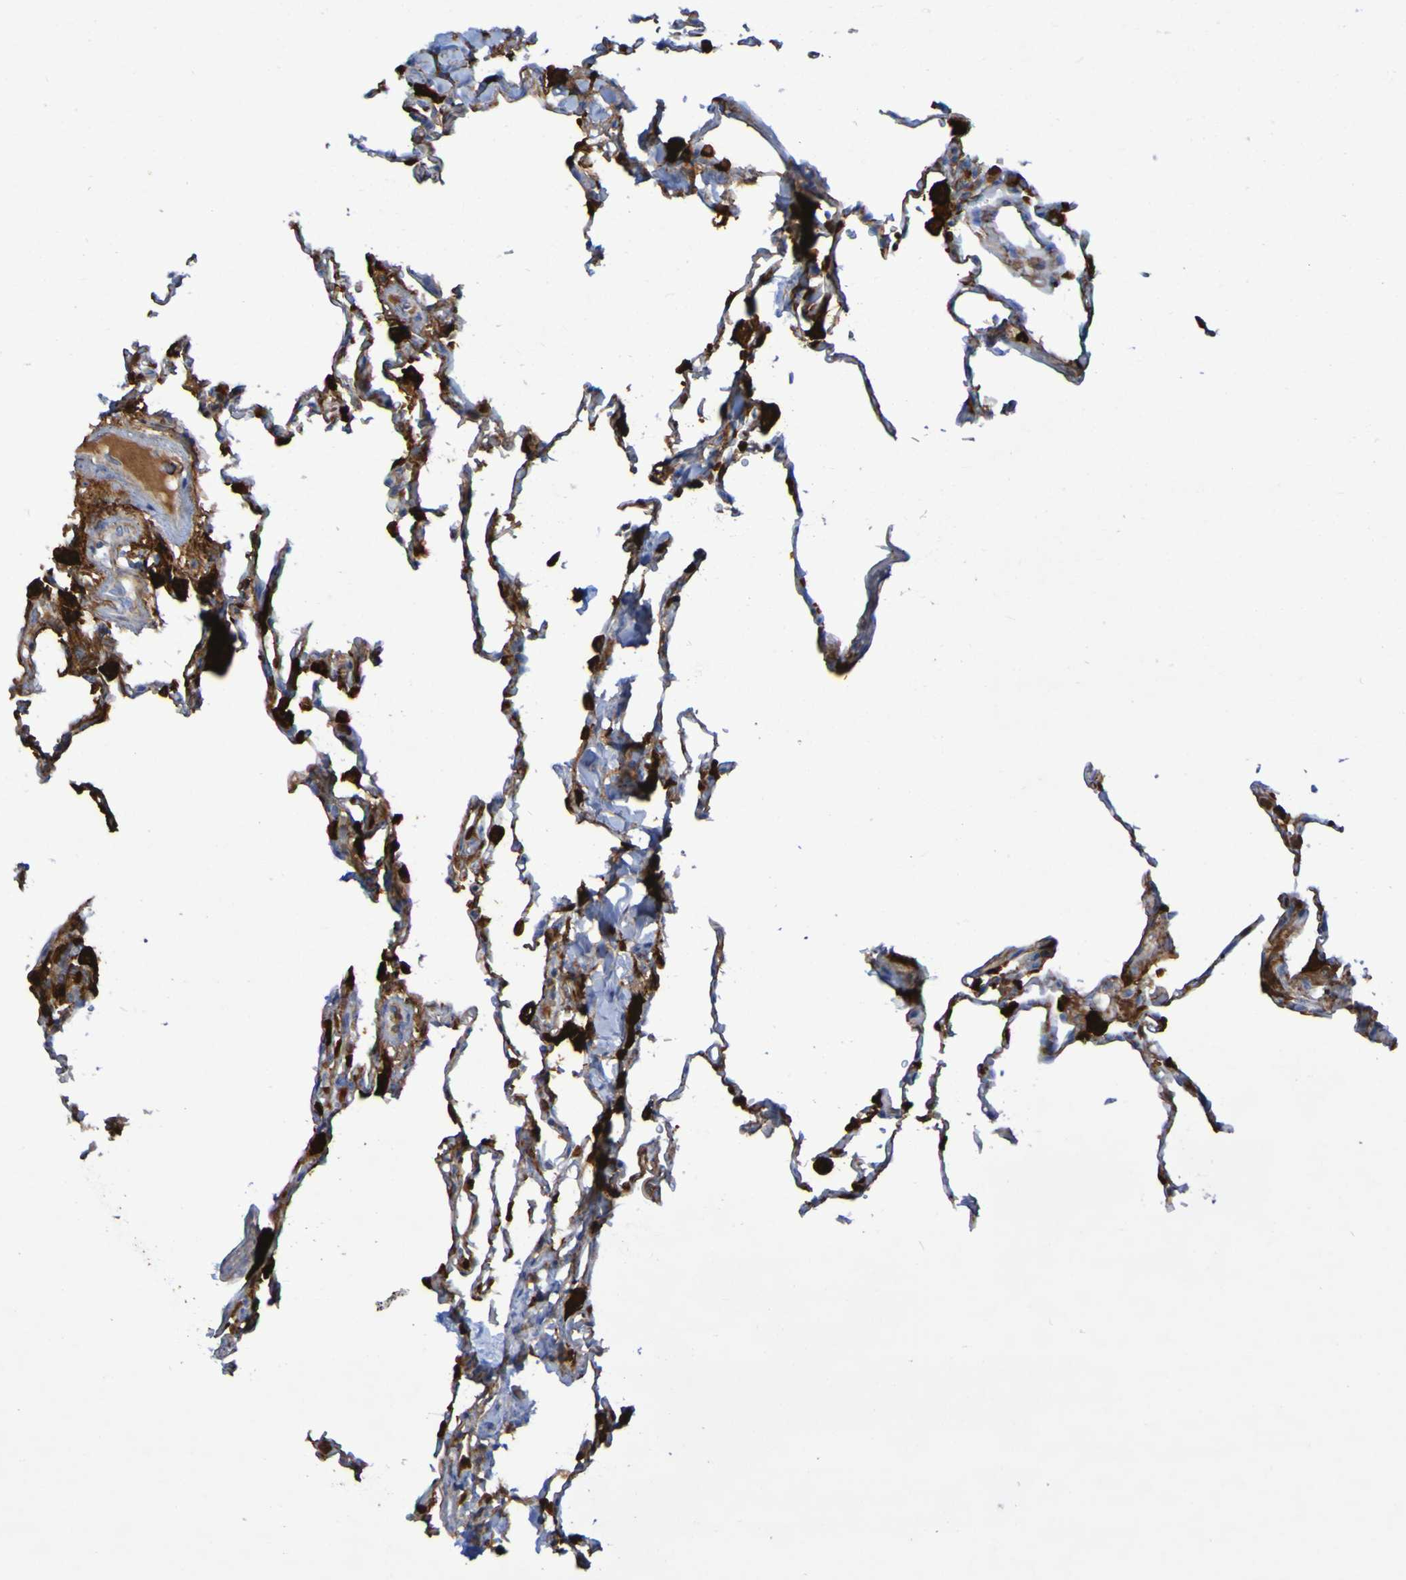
{"staining": {"intensity": "strong", "quantity": ">75%", "location": "cytoplasmic/membranous"}, "tissue": "lung", "cell_type": "Alveolar cells", "image_type": "normal", "snomed": [{"axis": "morphology", "description": "Normal tissue, NOS"}, {"axis": "topography", "description": "Lung"}], "caption": "Immunohistochemical staining of benign human lung demonstrates strong cytoplasmic/membranous protein positivity in about >75% of alveolar cells. (DAB (3,3'-diaminobenzidine) IHC, brown staining for protein, blue staining for nuclei).", "gene": "MPPE1", "patient": {"sex": "male", "age": 59}}